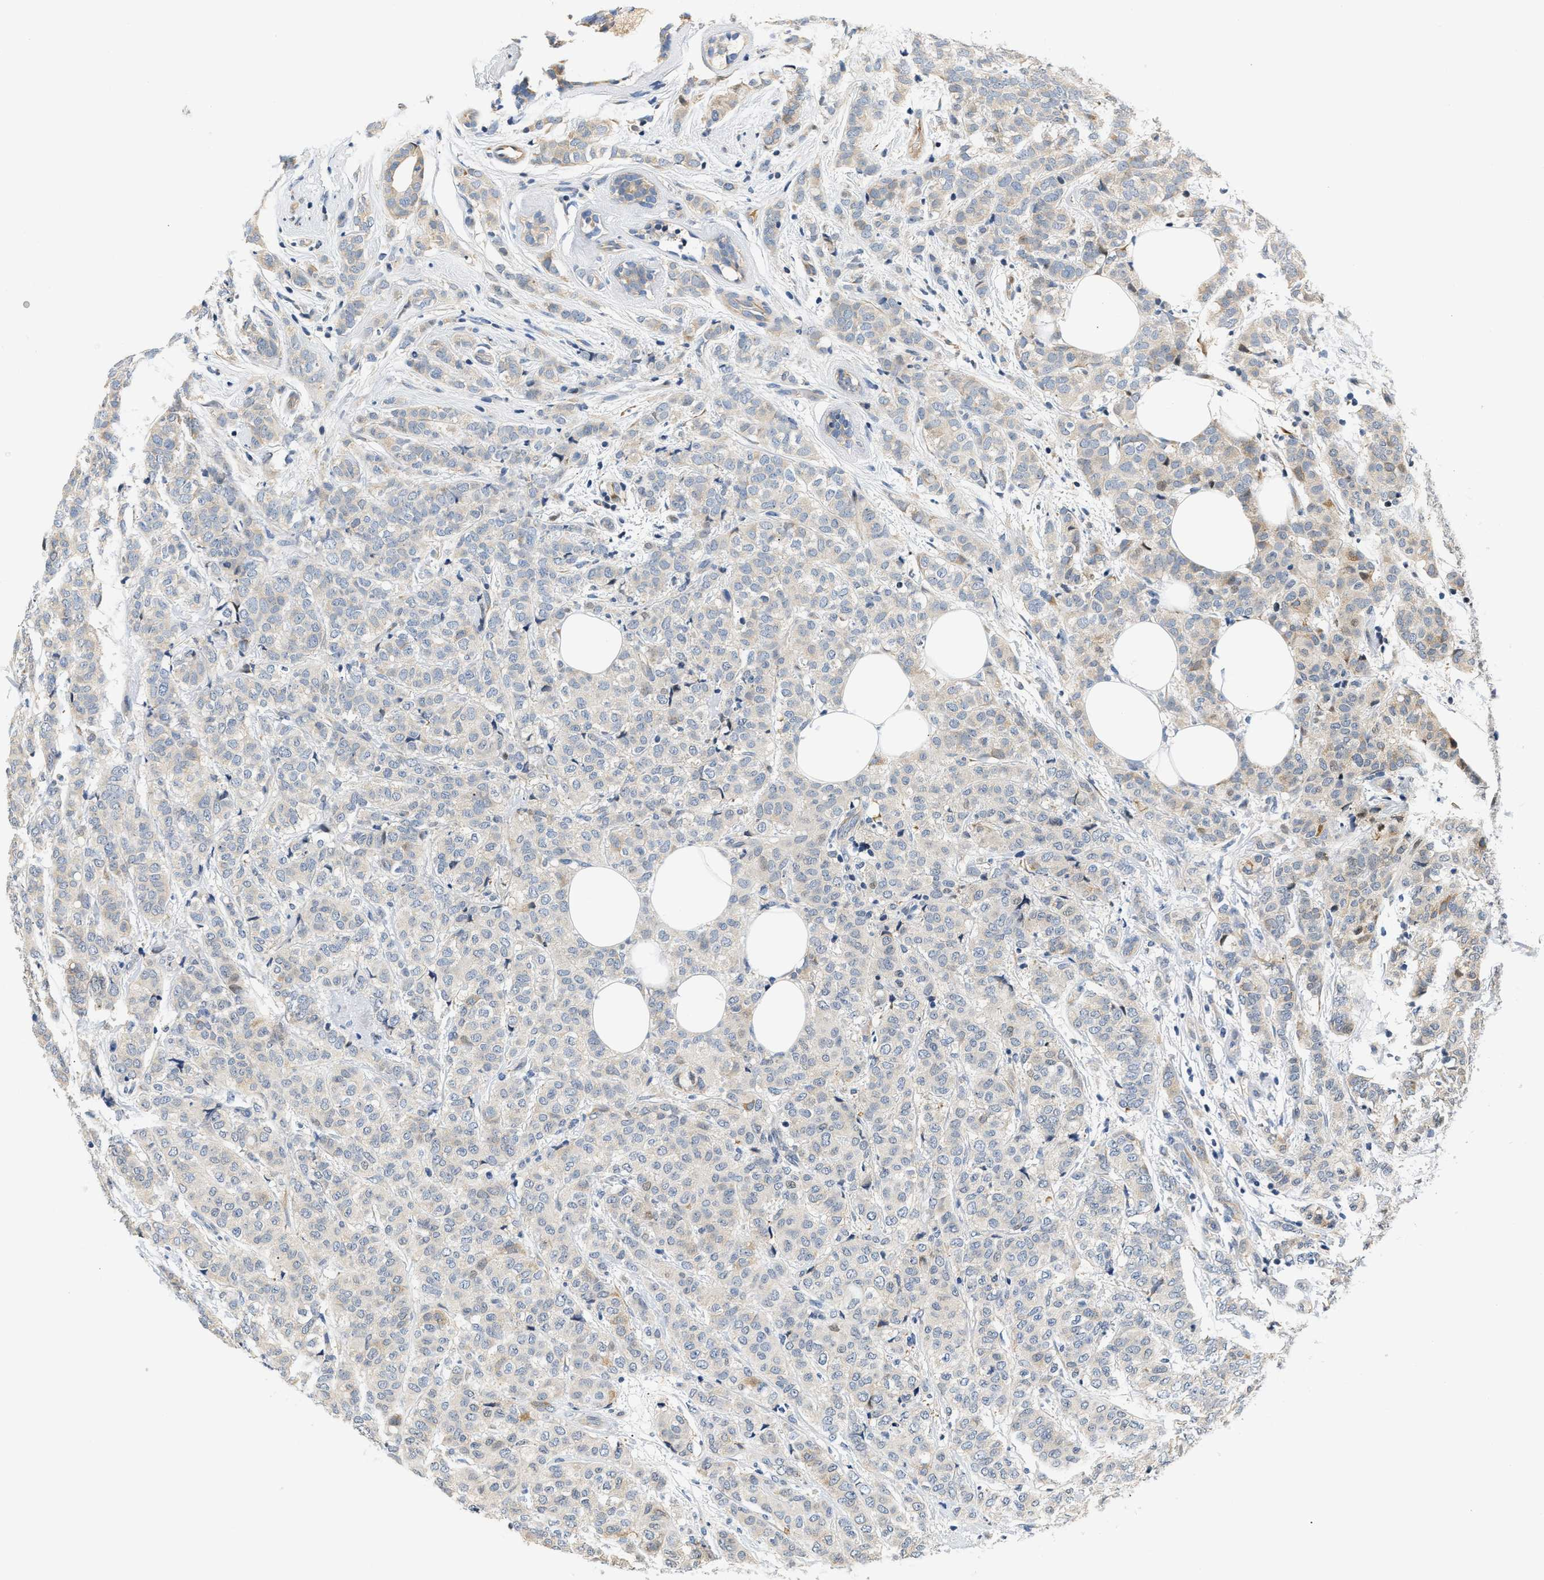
{"staining": {"intensity": "weak", "quantity": "<25%", "location": "cytoplasmic/membranous"}, "tissue": "breast cancer", "cell_type": "Tumor cells", "image_type": "cancer", "snomed": [{"axis": "morphology", "description": "Lobular carcinoma"}, {"axis": "topography", "description": "Breast"}], "caption": "Human breast cancer stained for a protein using IHC reveals no staining in tumor cells.", "gene": "TNIP2", "patient": {"sex": "female", "age": 60}}